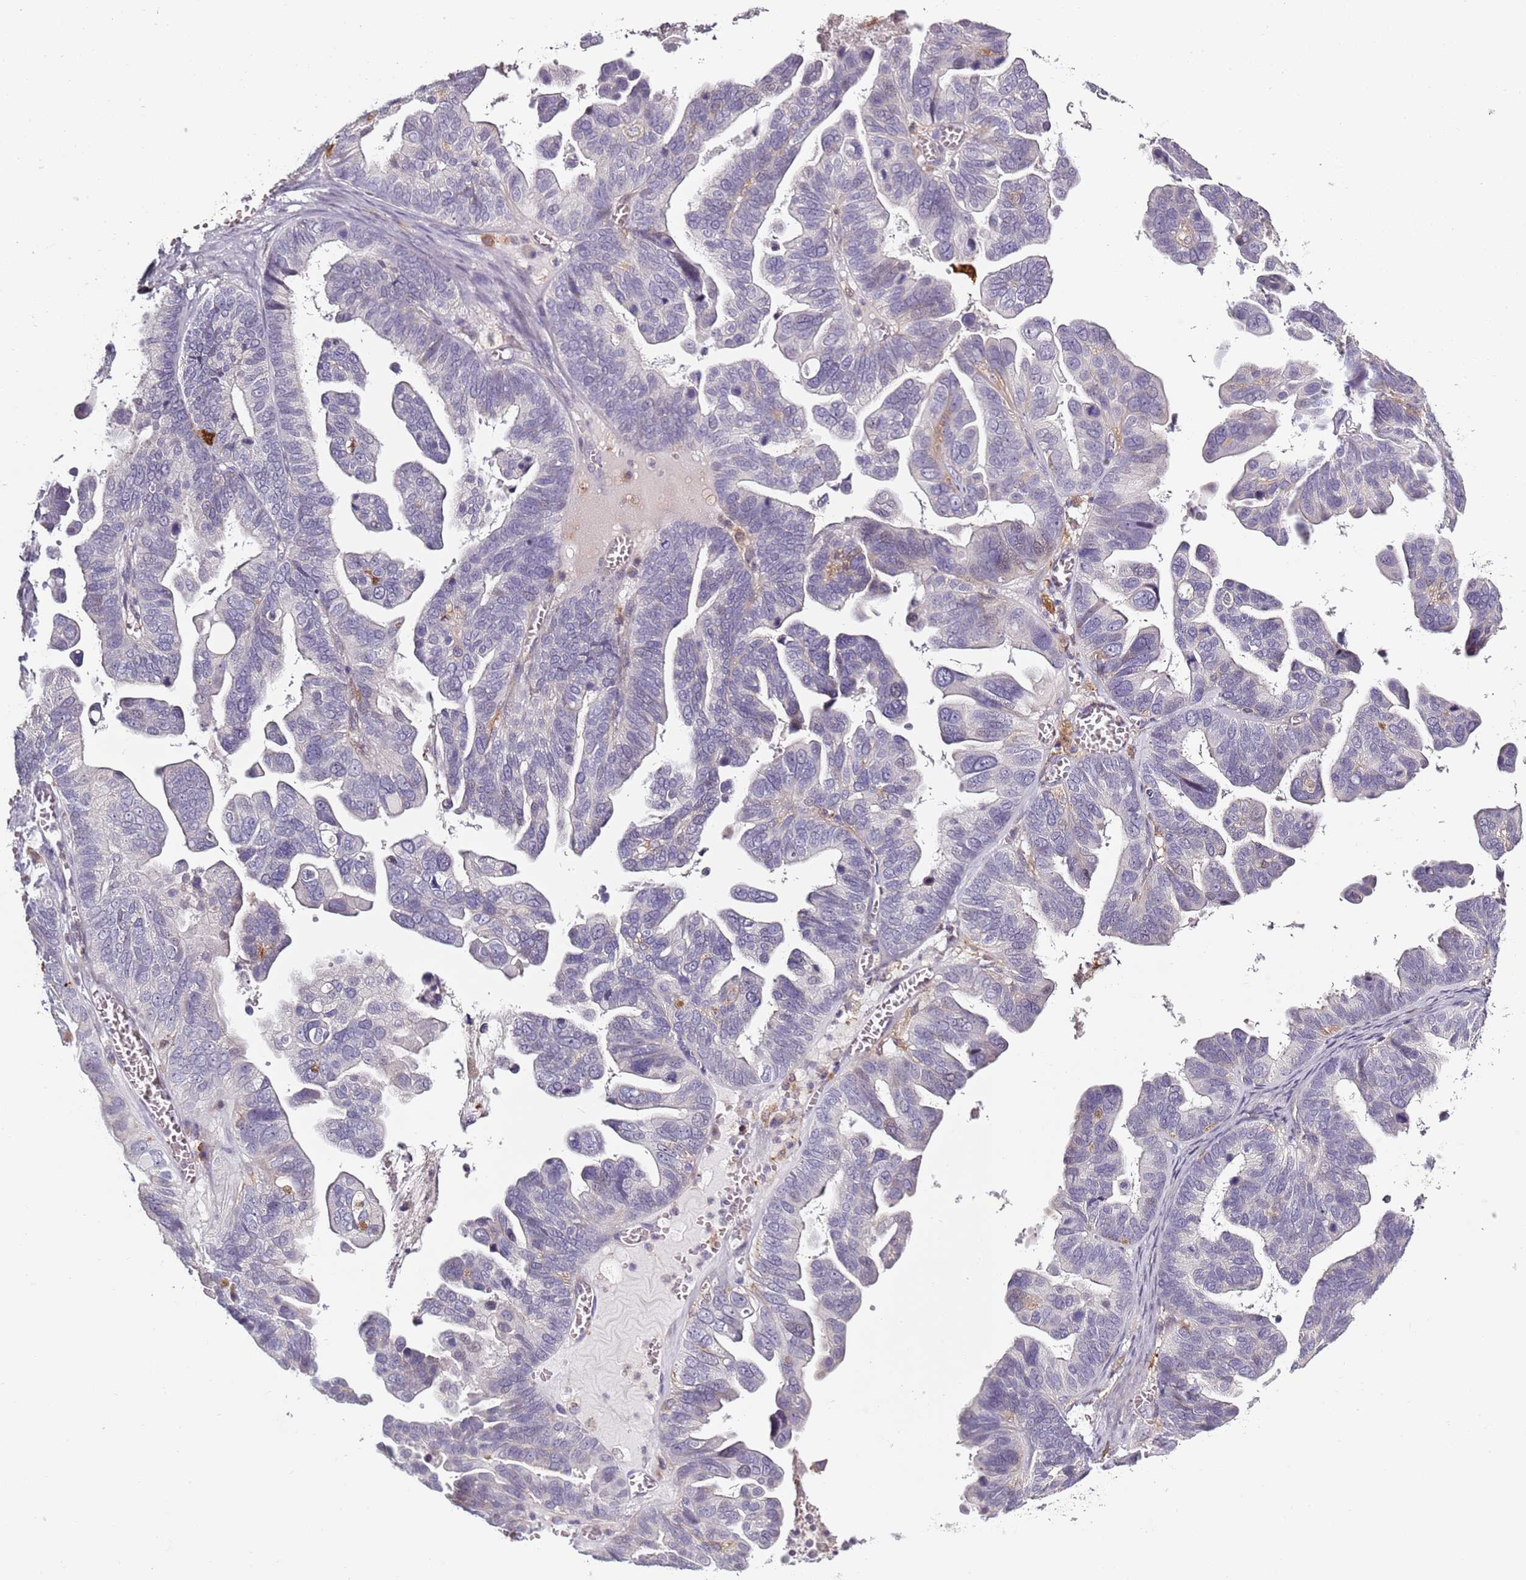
{"staining": {"intensity": "negative", "quantity": "none", "location": "none"}, "tissue": "ovarian cancer", "cell_type": "Tumor cells", "image_type": "cancer", "snomed": [{"axis": "morphology", "description": "Cystadenocarcinoma, serous, NOS"}, {"axis": "topography", "description": "Ovary"}], "caption": "Tumor cells show no significant expression in ovarian cancer (serous cystadenocarcinoma). (DAB IHC, high magnification).", "gene": "CC2D2B", "patient": {"sex": "female", "age": 56}}